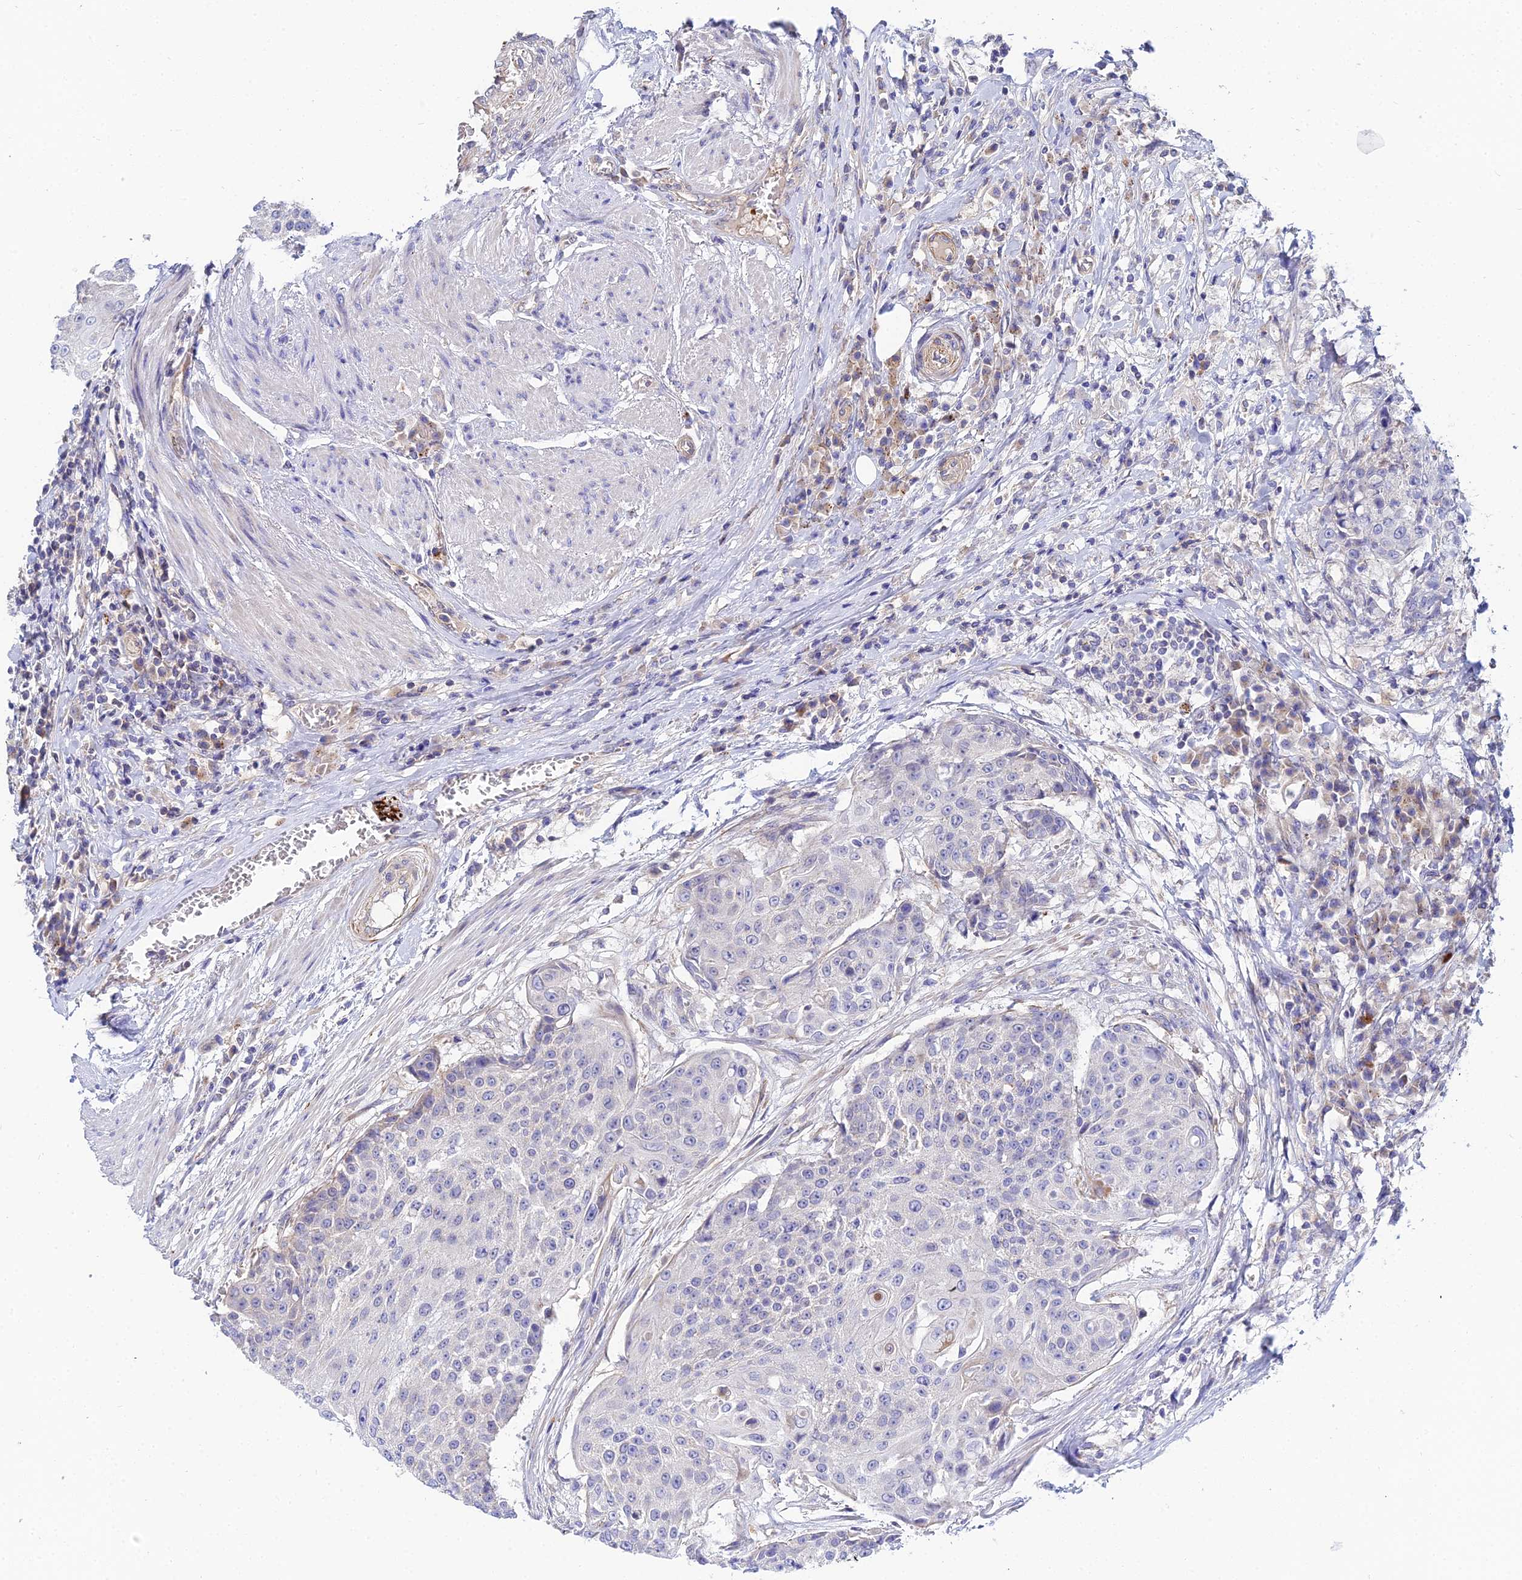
{"staining": {"intensity": "negative", "quantity": "none", "location": "none"}, "tissue": "urothelial cancer", "cell_type": "Tumor cells", "image_type": "cancer", "snomed": [{"axis": "morphology", "description": "Urothelial carcinoma, High grade"}, {"axis": "topography", "description": "Urinary bladder"}], "caption": "Urothelial cancer stained for a protein using IHC shows no staining tumor cells.", "gene": "APOBEC3H", "patient": {"sex": "female", "age": 63}}